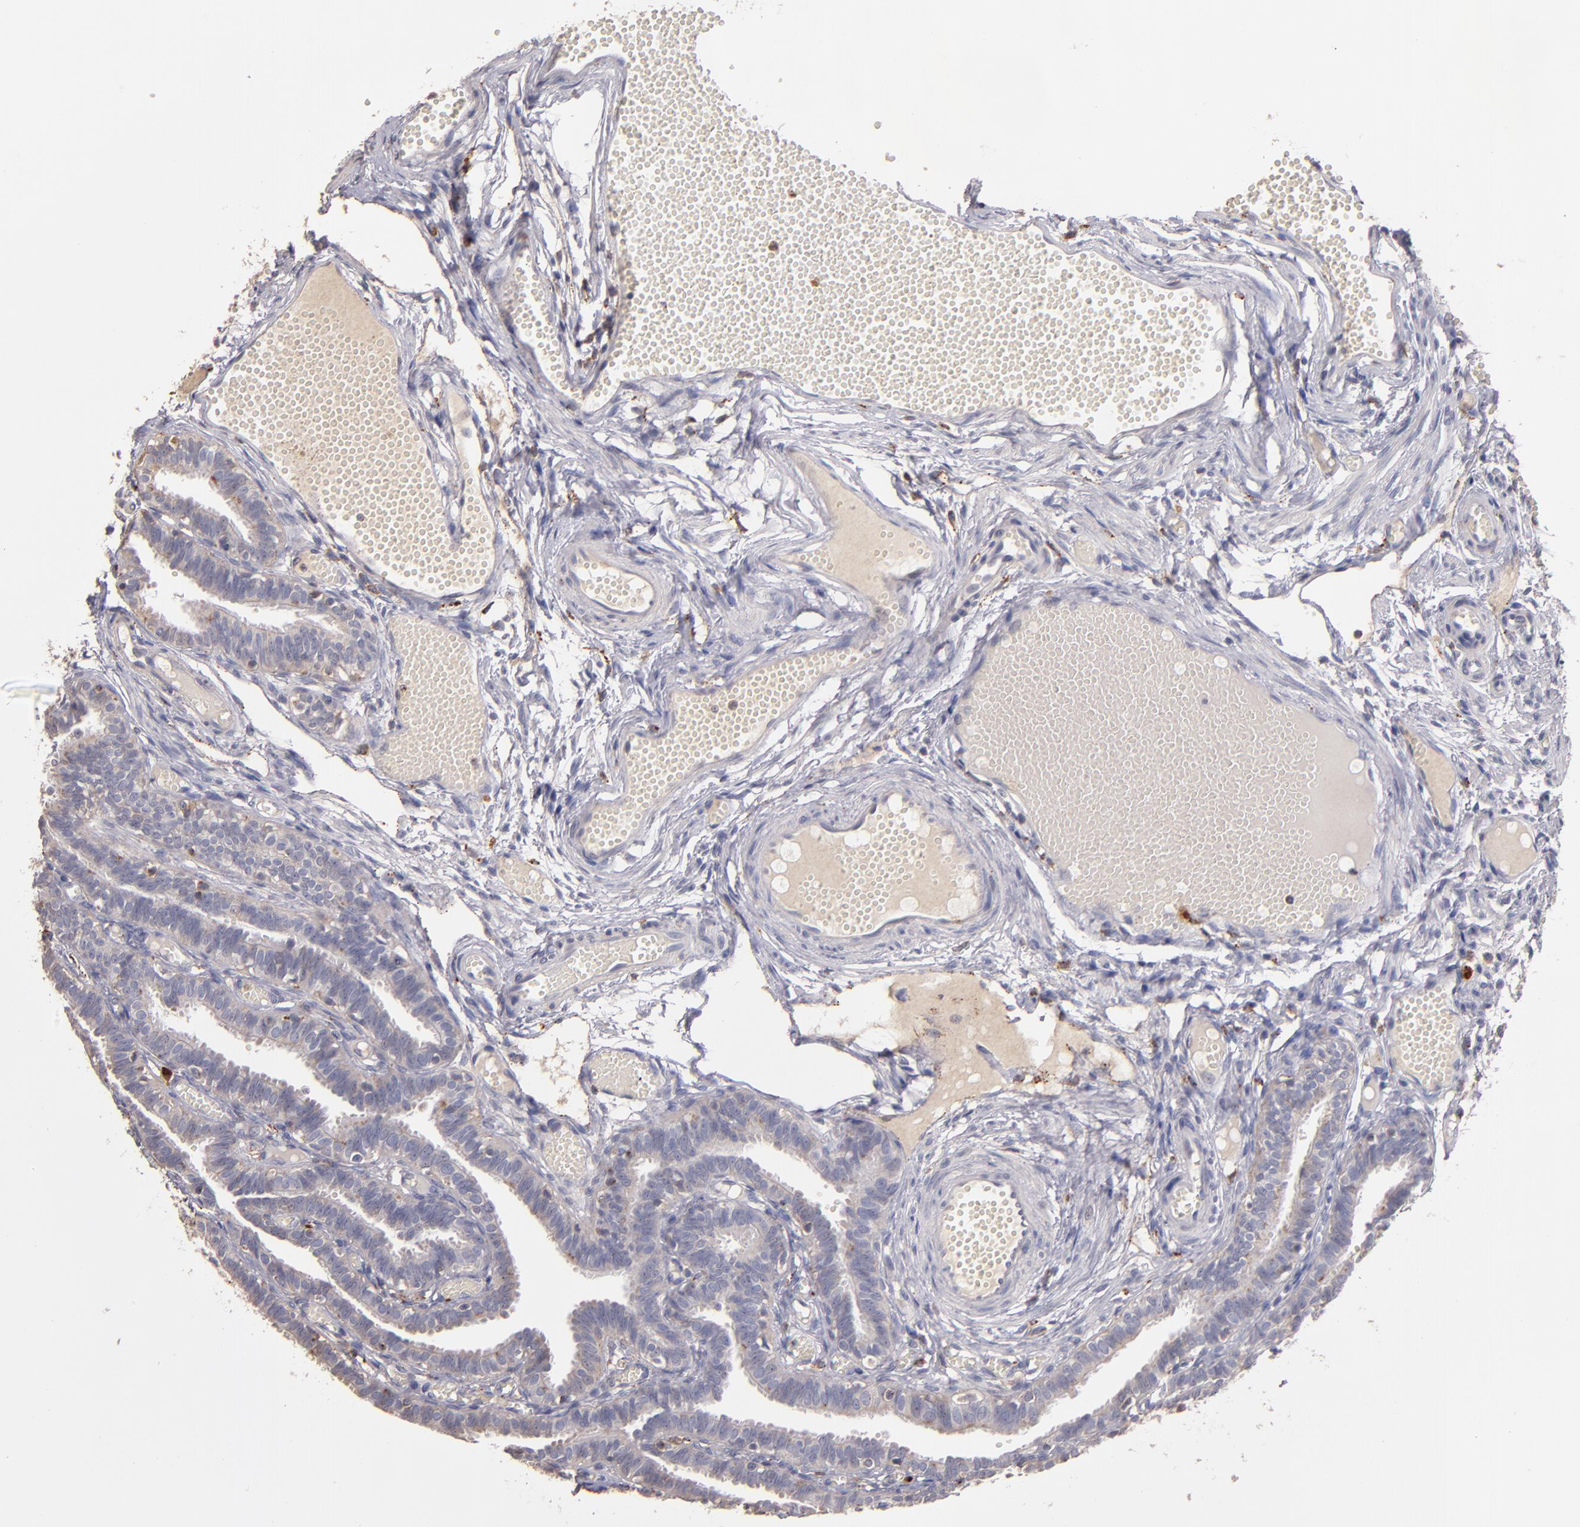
{"staining": {"intensity": "moderate", "quantity": "25%-75%", "location": "cytoplasmic/membranous"}, "tissue": "fallopian tube", "cell_type": "Glandular cells", "image_type": "normal", "snomed": [{"axis": "morphology", "description": "Normal tissue, NOS"}, {"axis": "topography", "description": "Fallopian tube"}], "caption": "Glandular cells show medium levels of moderate cytoplasmic/membranous expression in approximately 25%-75% of cells in benign human fallopian tube. (Stains: DAB (3,3'-diaminobenzidine) in brown, nuclei in blue, Microscopy: brightfield microscopy at high magnification).", "gene": "TRAF1", "patient": {"sex": "female", "age": 29}}